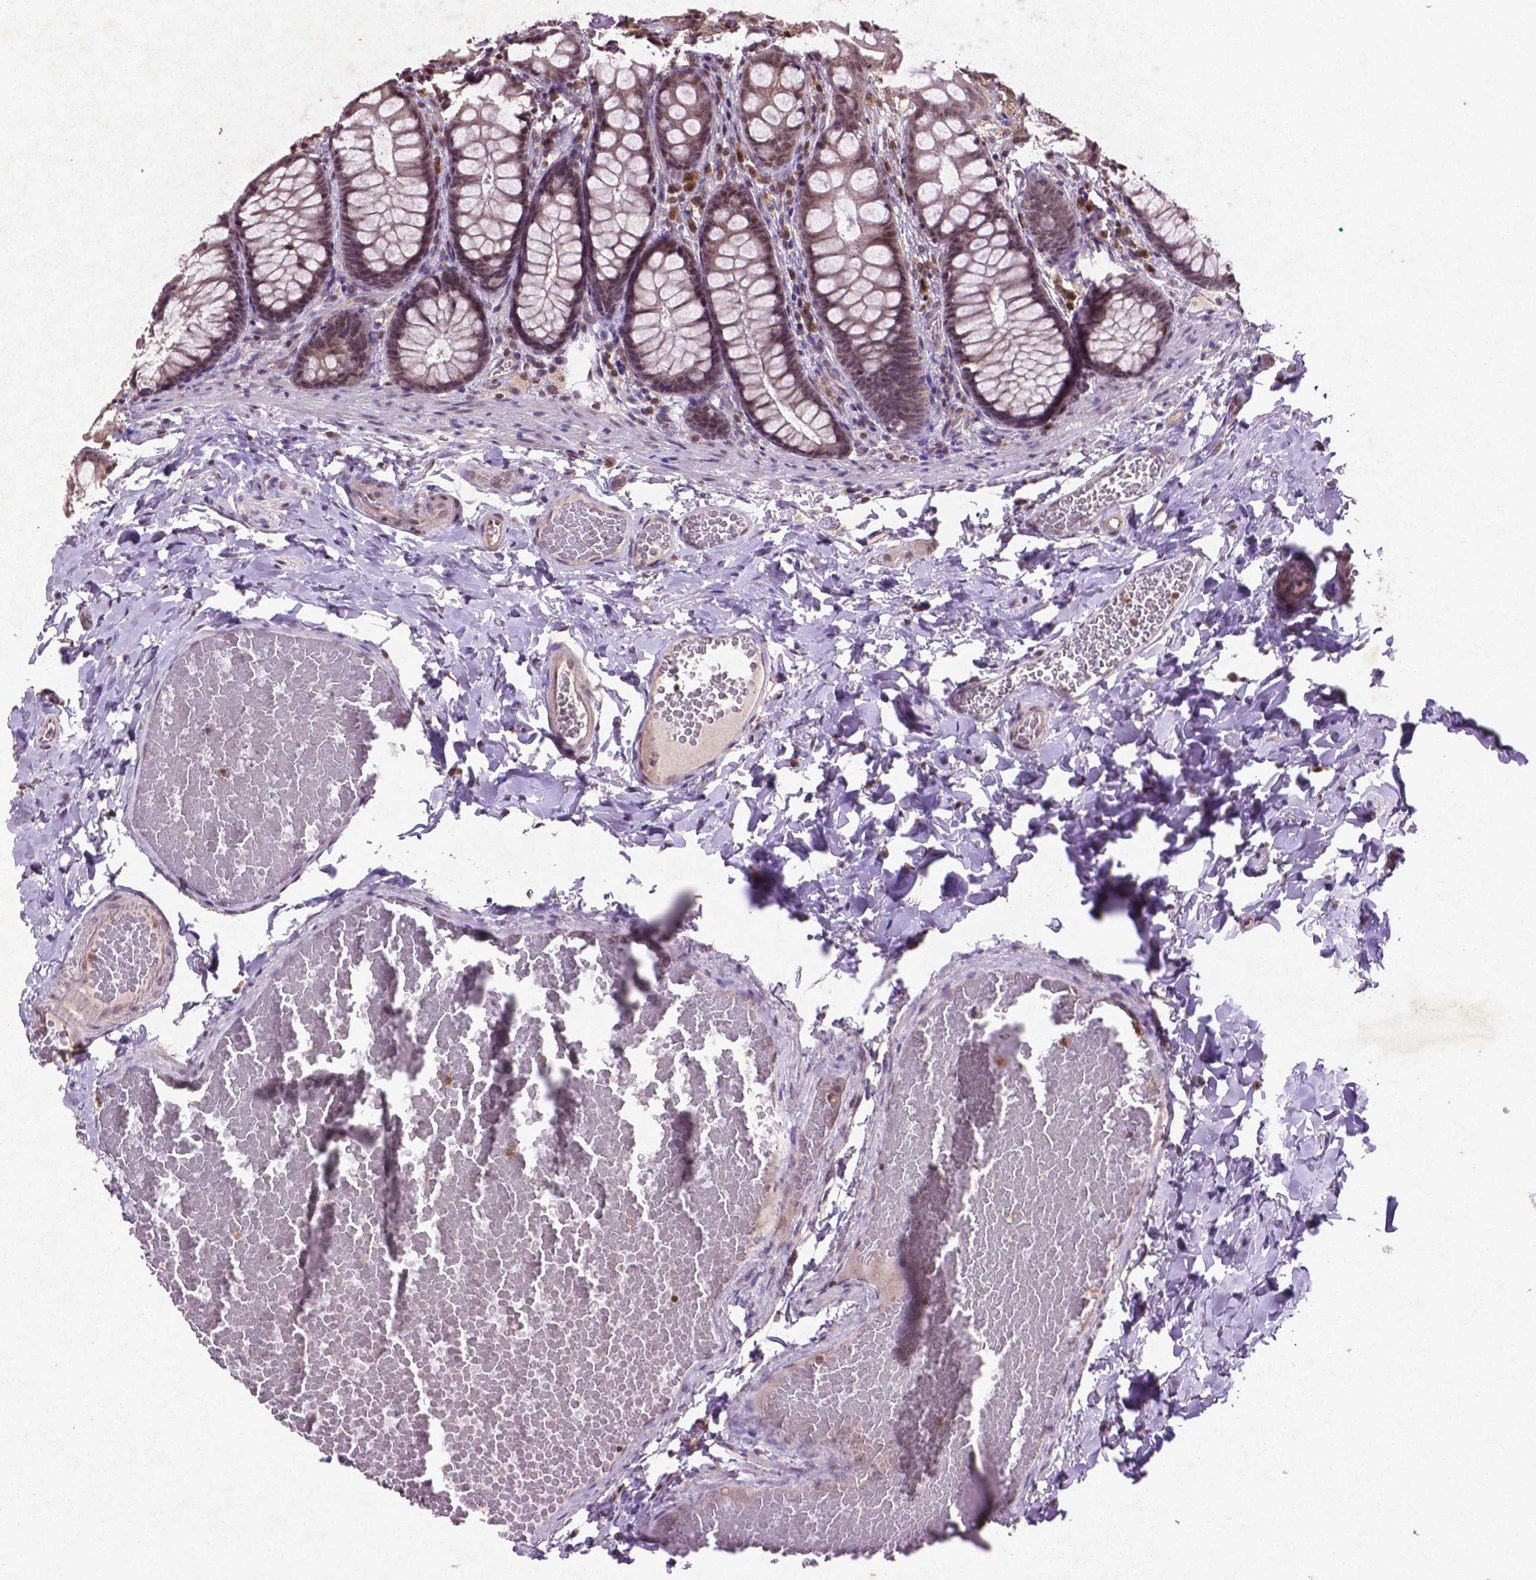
{"staining": {"intensity": "weak", "quantity": "<25%", "location": "cytoplasmic/membranous"}, "tissue": "colon", "cell_type": "Endothelial cells", "image_type": "normal", "snomed": [{"axis": "morphology", "description": "Normal tissue, NOS"}, {"axis": "topography", "description": "Colon"}], "caption": "This is an IHC image of unremarkable human colon. There is no expression in endothelial cells.", "gene": "GLRX", "patient": {"sex": "male", "age": 47}}